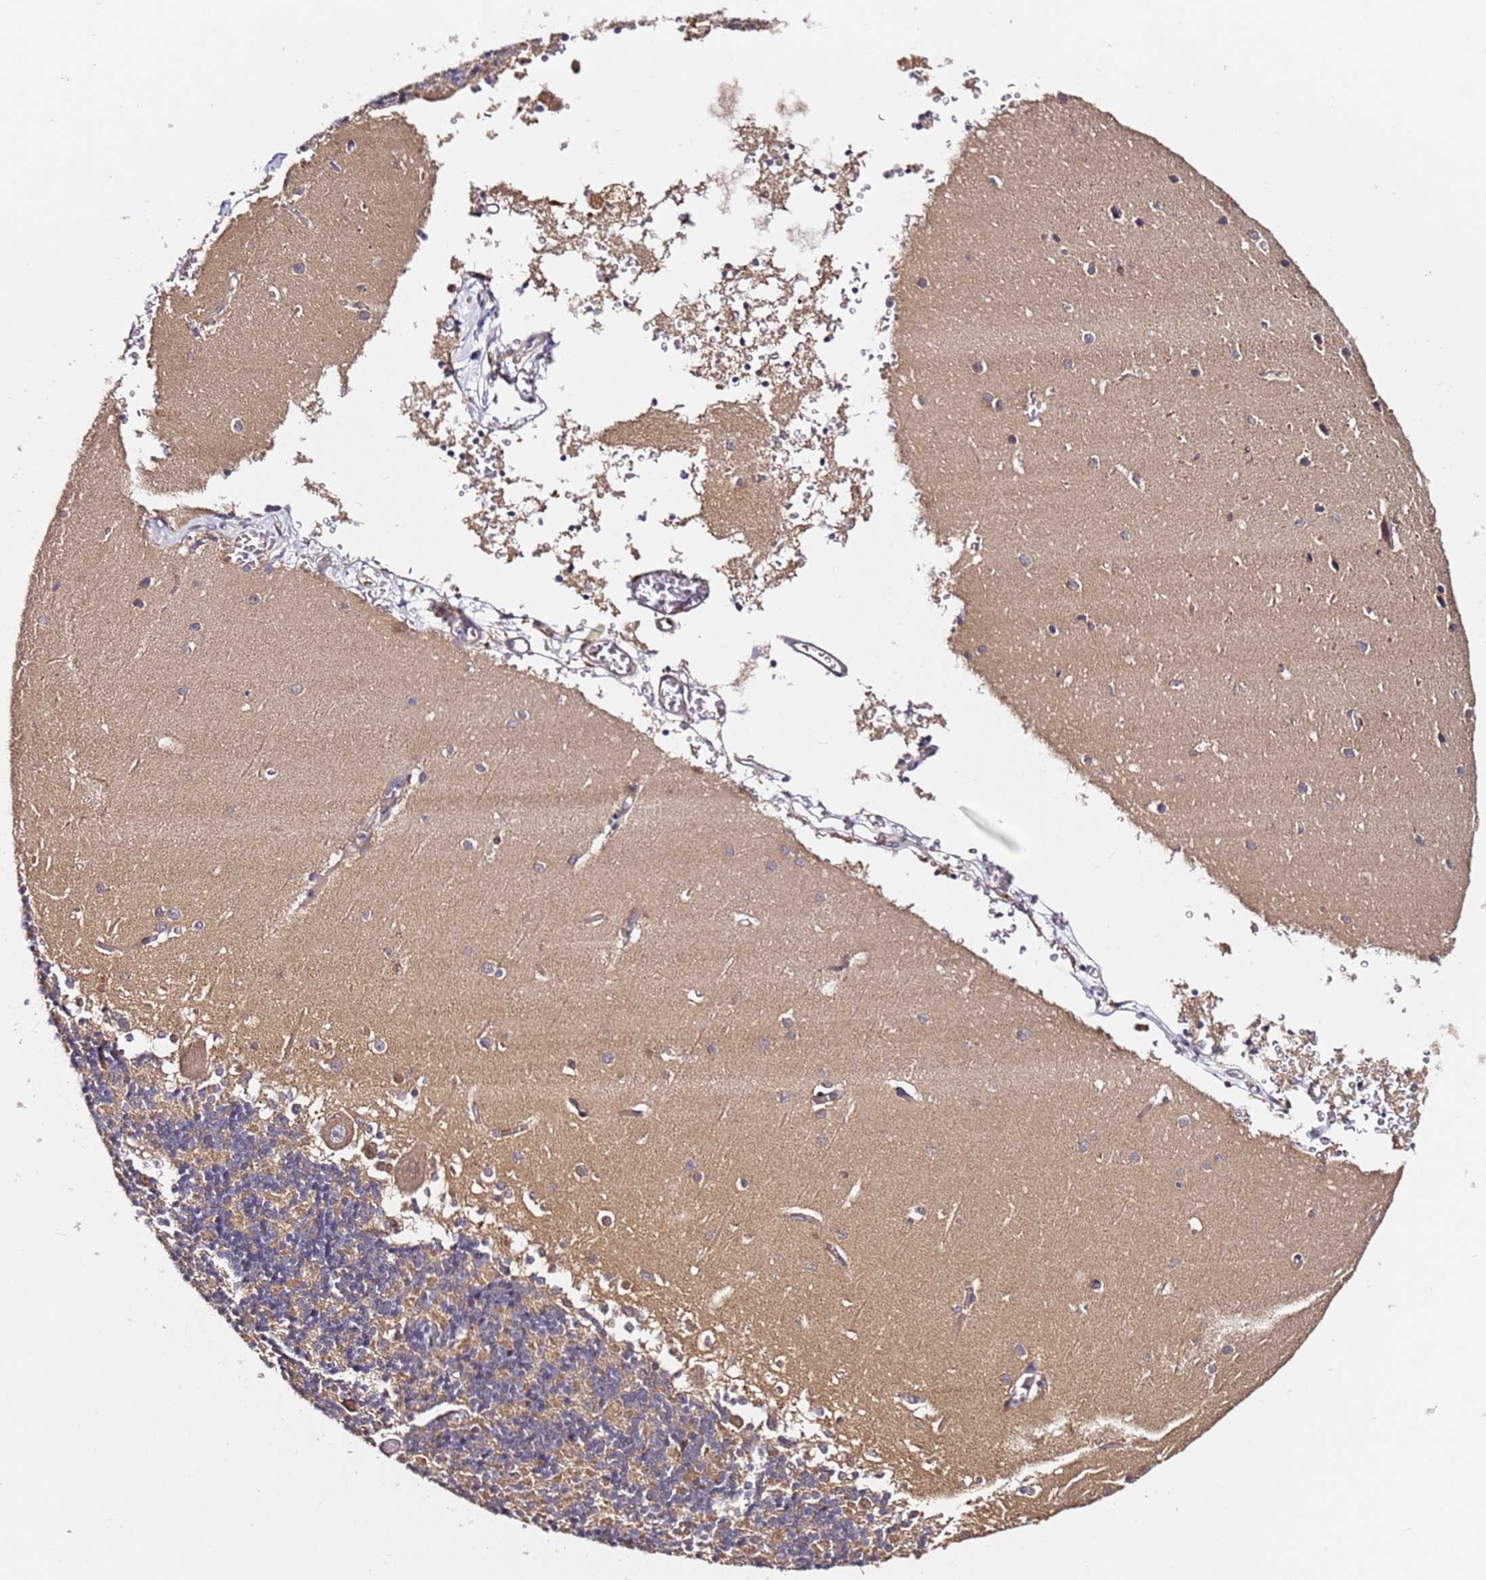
{"staining": {"intensity": "moderate", "quantity": "25%-75%", "location": "cytoplasmic/membranous"}, "tissue": "cerebellum", "cell_type": "Cells in granular layer", "image_type": "normal", "snomed": [{"axis": "morphology", "description": "Normal tissue, NOS"}, {"axis": "topography", "description": "Cerebellum"}], "caption": "Immunohistochemistry (IHC) staining of benign cerebellum, which exhibits medium levels of moderate cytoplasmic/membranous expression in about 25%-75% of cells in granular layer indicating moderate cytoplasmic/membranous protein positivity. The staining was performed using DAB (brown) for protein detection and nuclei were counterstained in hematoxylin (blue).", "gene": "ALG11", "patient": {"sex": "male", "age": 37}}